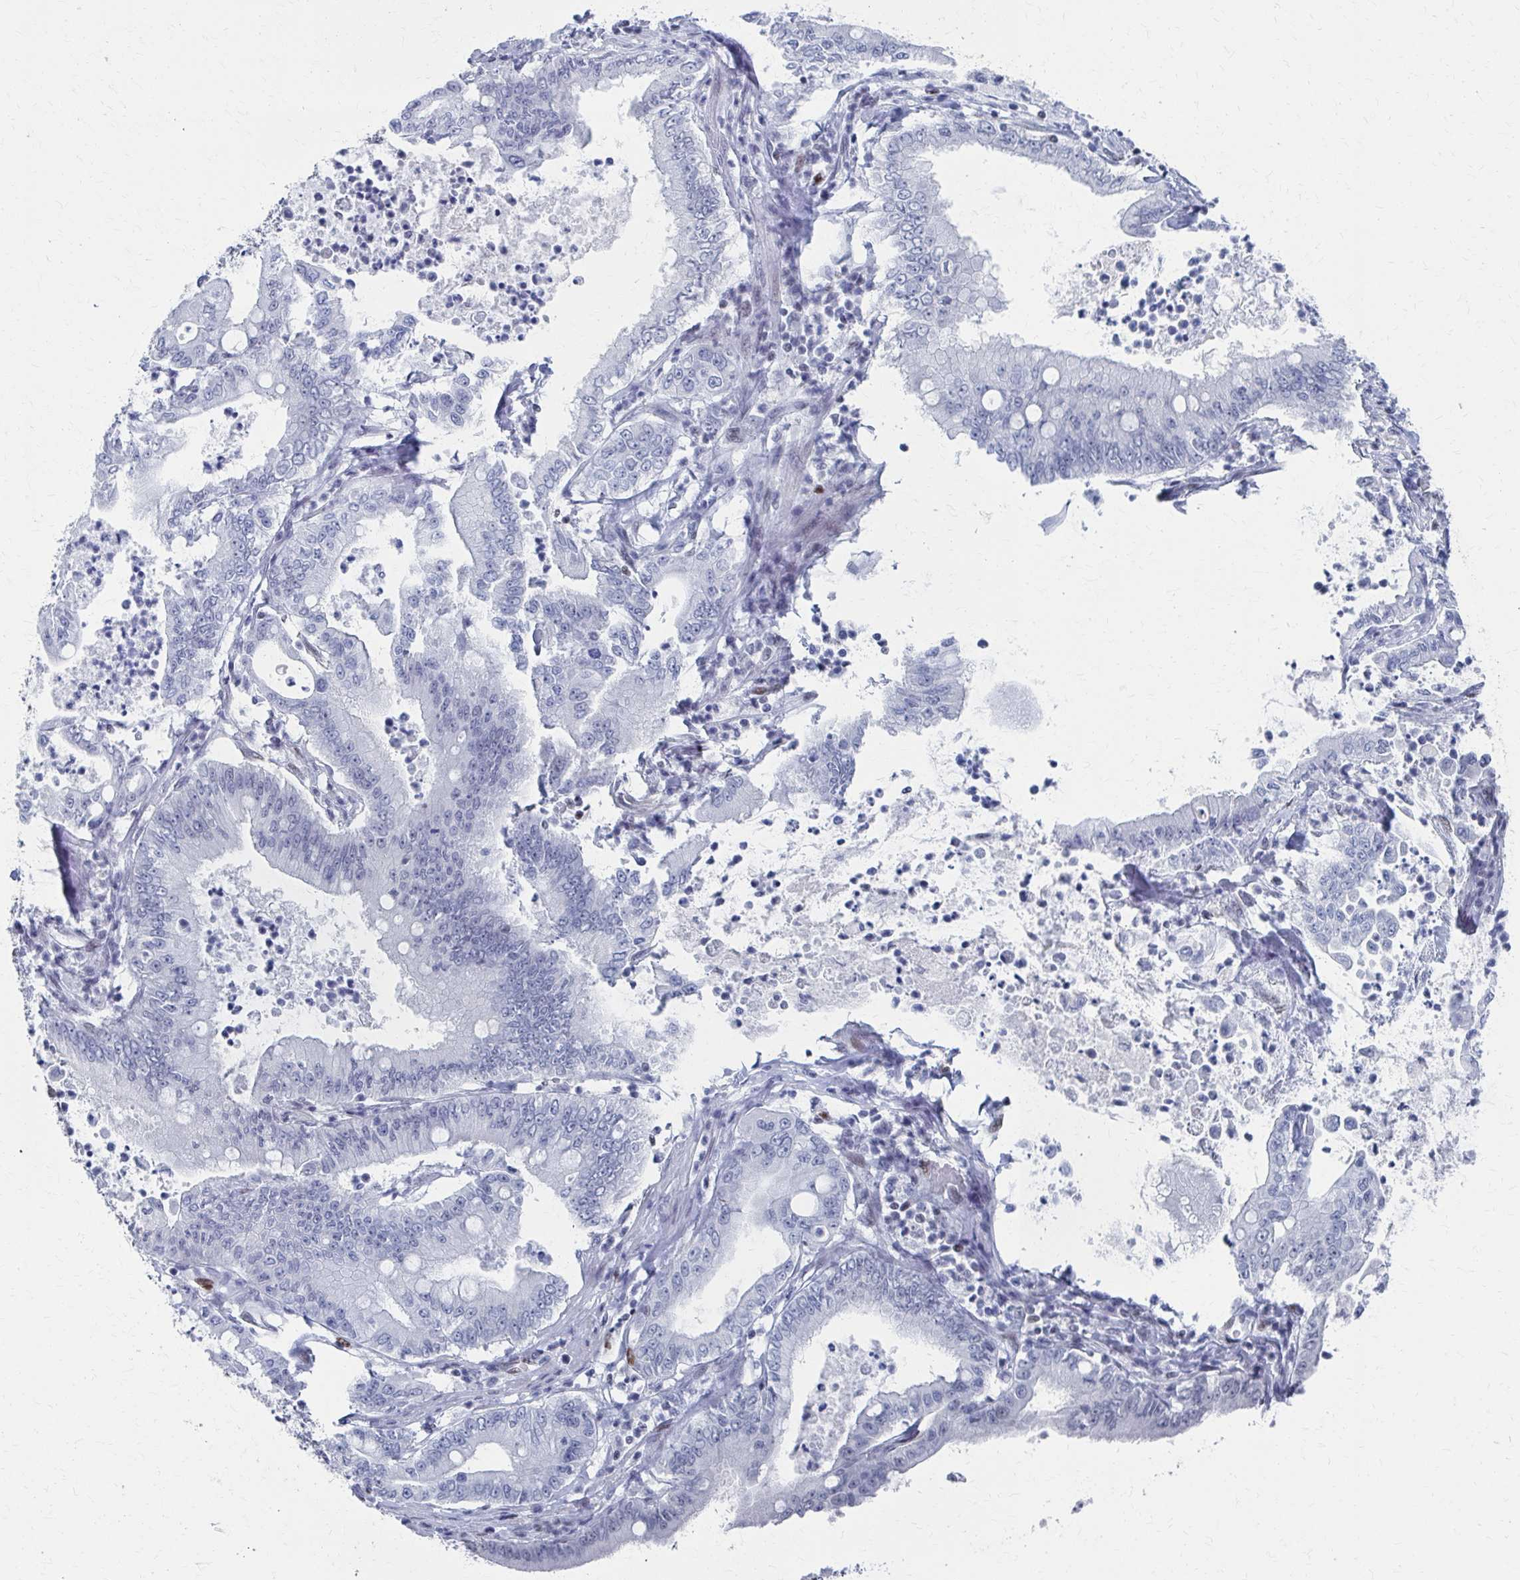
{"staining": {"intensity": "negative", "quantity": "none", "location": "none"}, "tissue": "pancreatic cancer", "cell_type": "Tumor cells", "image_type": "cancer", "snomed": [{"axis": "morphology", "description": "Adenocarcinoma, NOS"}, {"axis": "topography", "description": "Pancreas"}], "caption": "Immunohistochemical staining of human pancreatic adenocarcinoma reveals no significant positivity in tumor cells.", "gene": "CDIN1", "patient": {"sex": "male", "age": 71}}